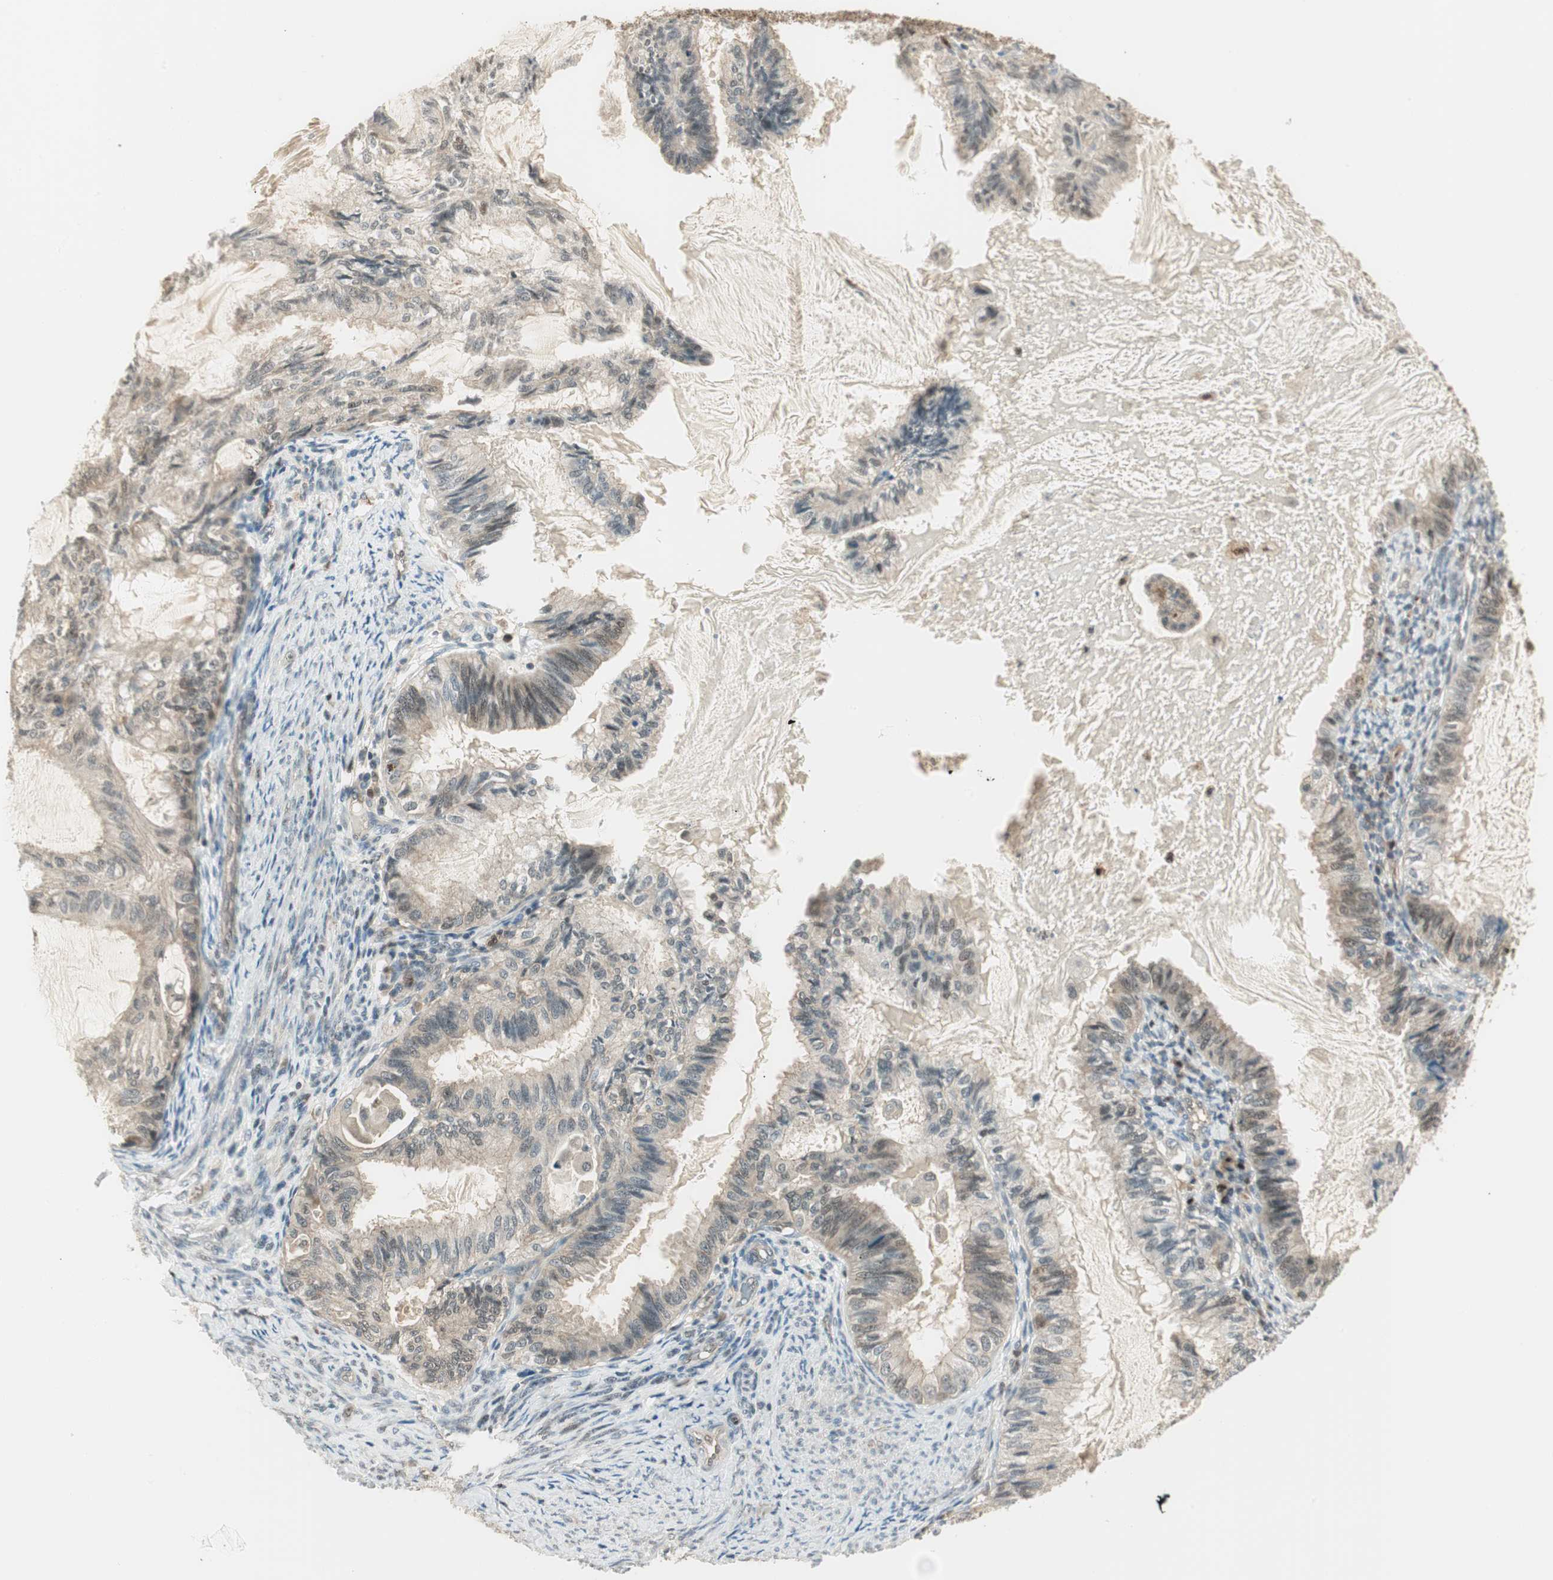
{"staining": {"intensity": "weak", "quantity": "<25%", "location": "nuclear"}, "tissue": "cervical cancer", "cell_type": "Tumor cells", "image_type": "cancer", "snomed": [{"axis": "morphology", "description": "Normal tissue, NOS"}, {"axis": "morphology", "description": "Adenocarcinoma, NOS"}, {"axis": "topography", "description": "Cervix"}, {"axis": "topography", "description": "Endometrium"}], "caption": "Protein analysis of adenocarcinoma (cervical) shows no significant staining in tumor cells.", "gene": "LTA4H", "patient": {"sex": "female", "age": 86}}